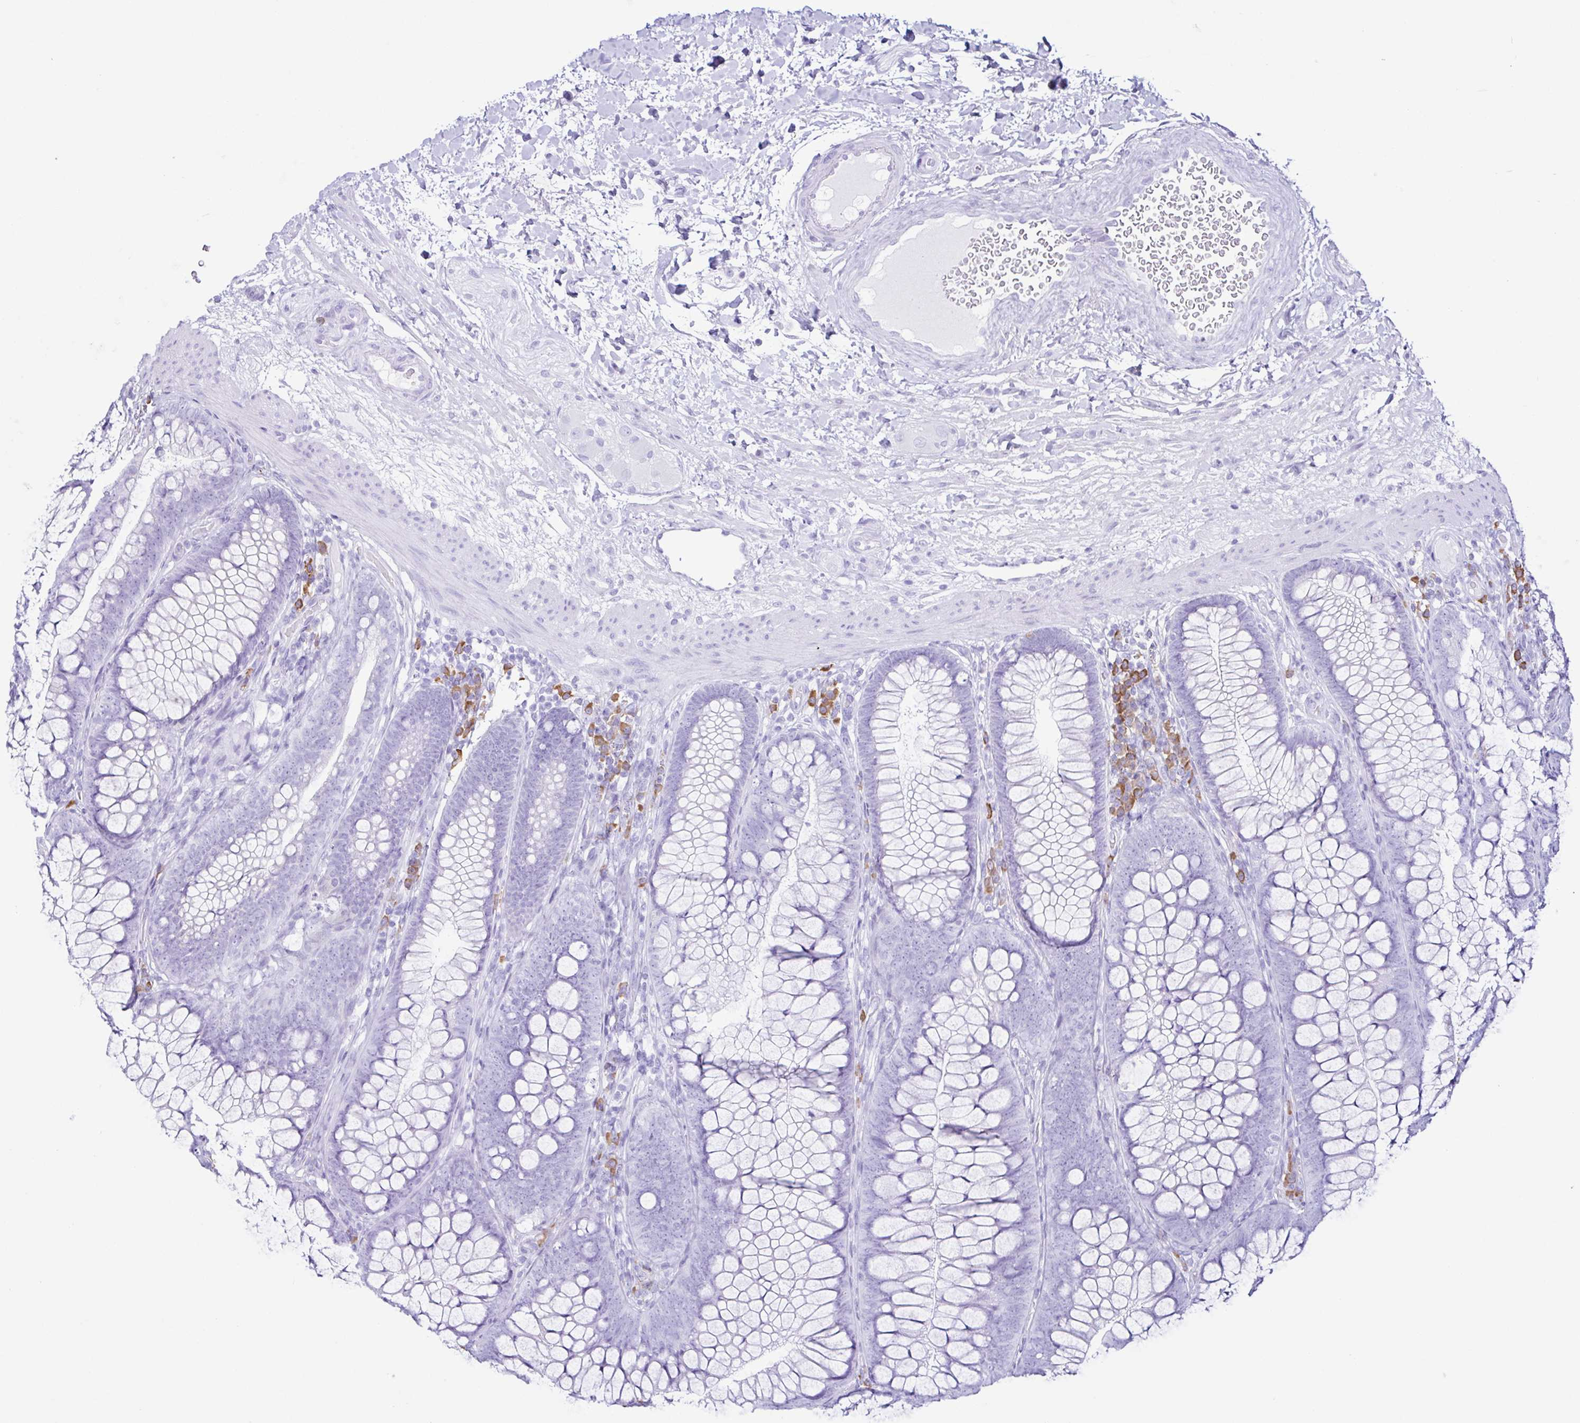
{"staining": {"intensity": "negative", "quantity": "none", "location": "none"}, "tissue": "colon", "cell_type": "Endothelial cells", "image_type": "normal", "snomed": [{"axis": "morphology", "description": "Normal tissue, NOS"}, {"axis": "morphology", "description": "Adenoma, NOS"}, {"axis": "topography", "description": "Soft tissue"}, {"axis": "topography", "description": "Colon"}], "caption": "Colon stained for a protein using immunohistochemistry exhibits no staining endothelial cells.", "gene": "PIGF", "patient": {"sex": "male", "age": 47}}